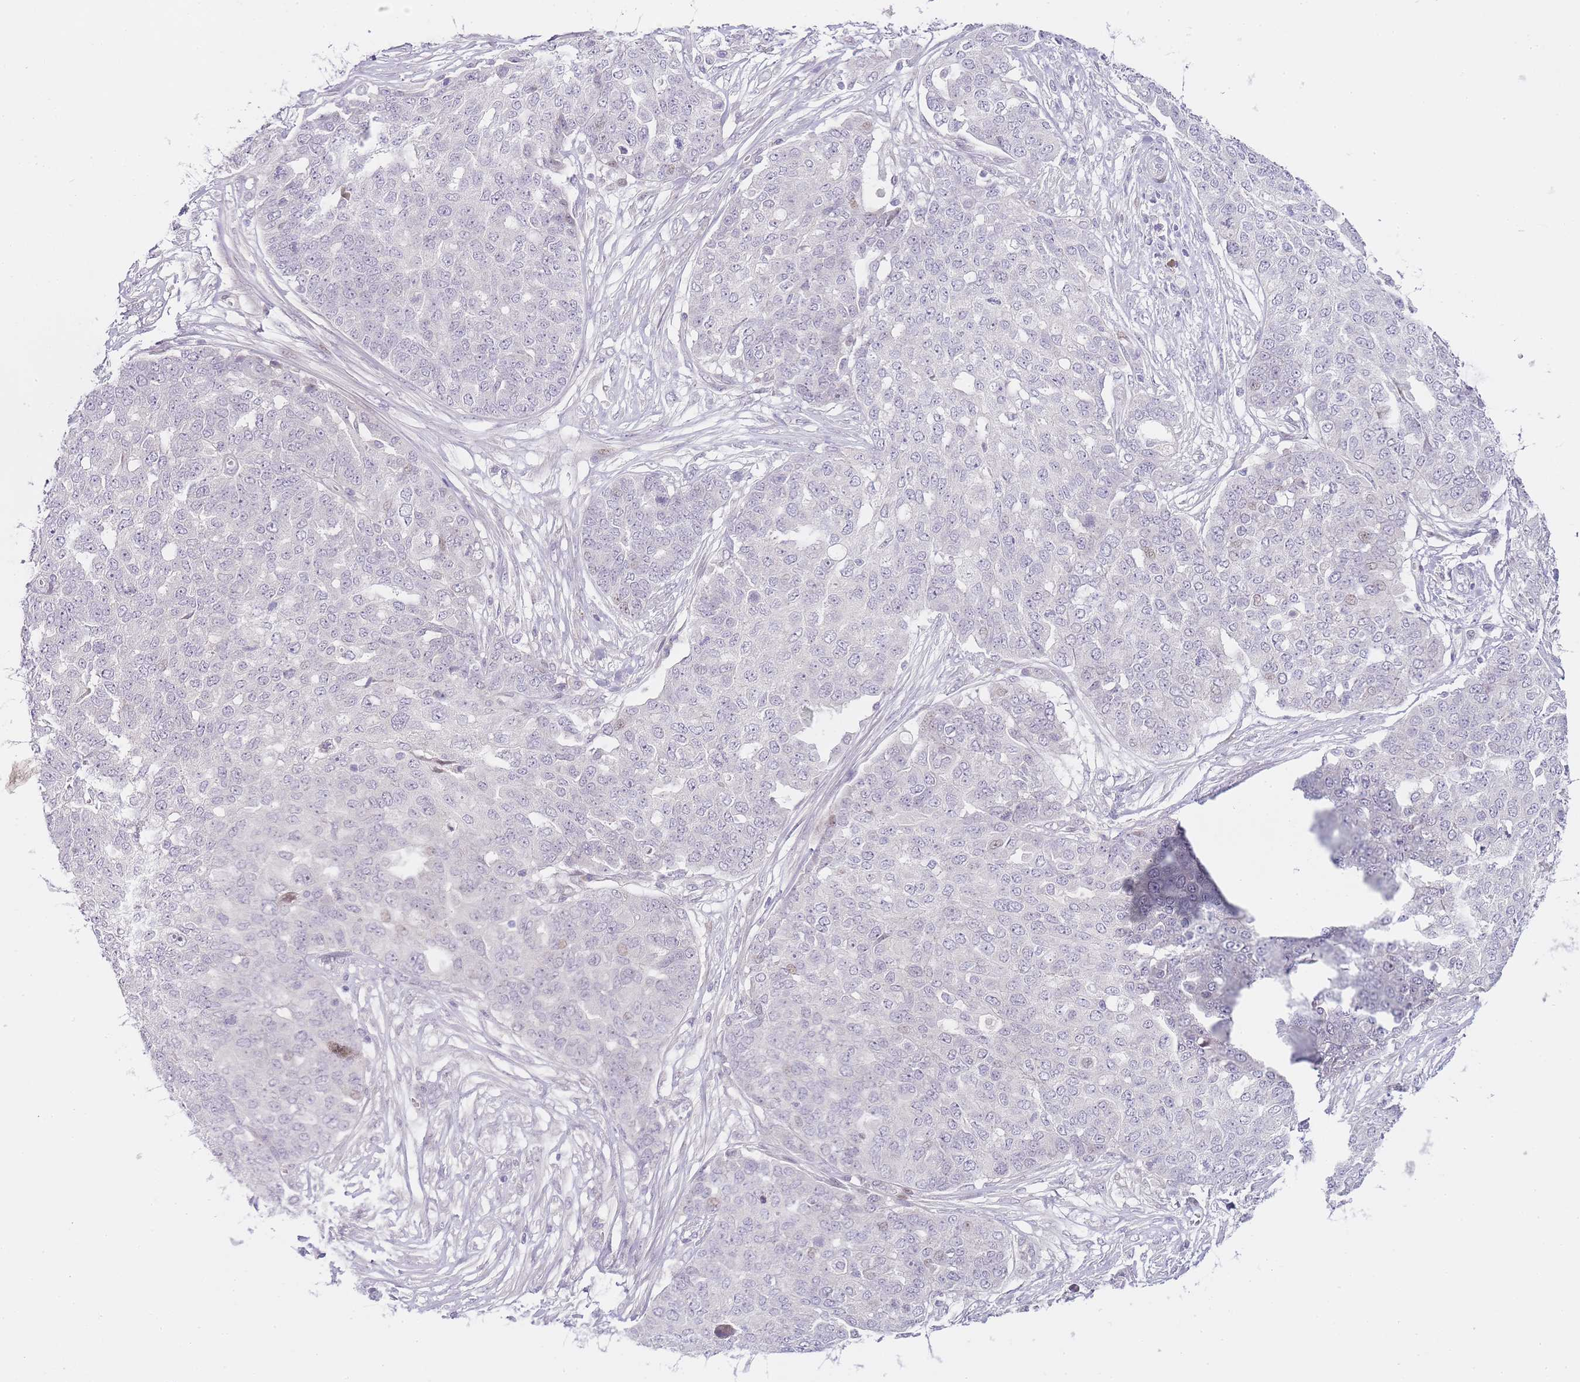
{"staining": {"intensity": "negative", "quantity": "none", "location": "none"}, "tissue": "ovarian cancer", "cell_type": "Tumor cells", "image_type": "cancer", "snomed": [{"axis": "morphology", "description": "Cystadenocarcinoma, serous, NOS"}, {"axis": "topography", "description": "Soft tissue"}, {"axis": "topography", "description": "Ovary"}], "caption": "Immunohistochemistry (IHC) histopathology image of ovarian cancer stained for a protein (brown), which demonstrates no staining in tumor cells.", "gene": "OGG1", "patient": {"sex": "female", "age": 57}}